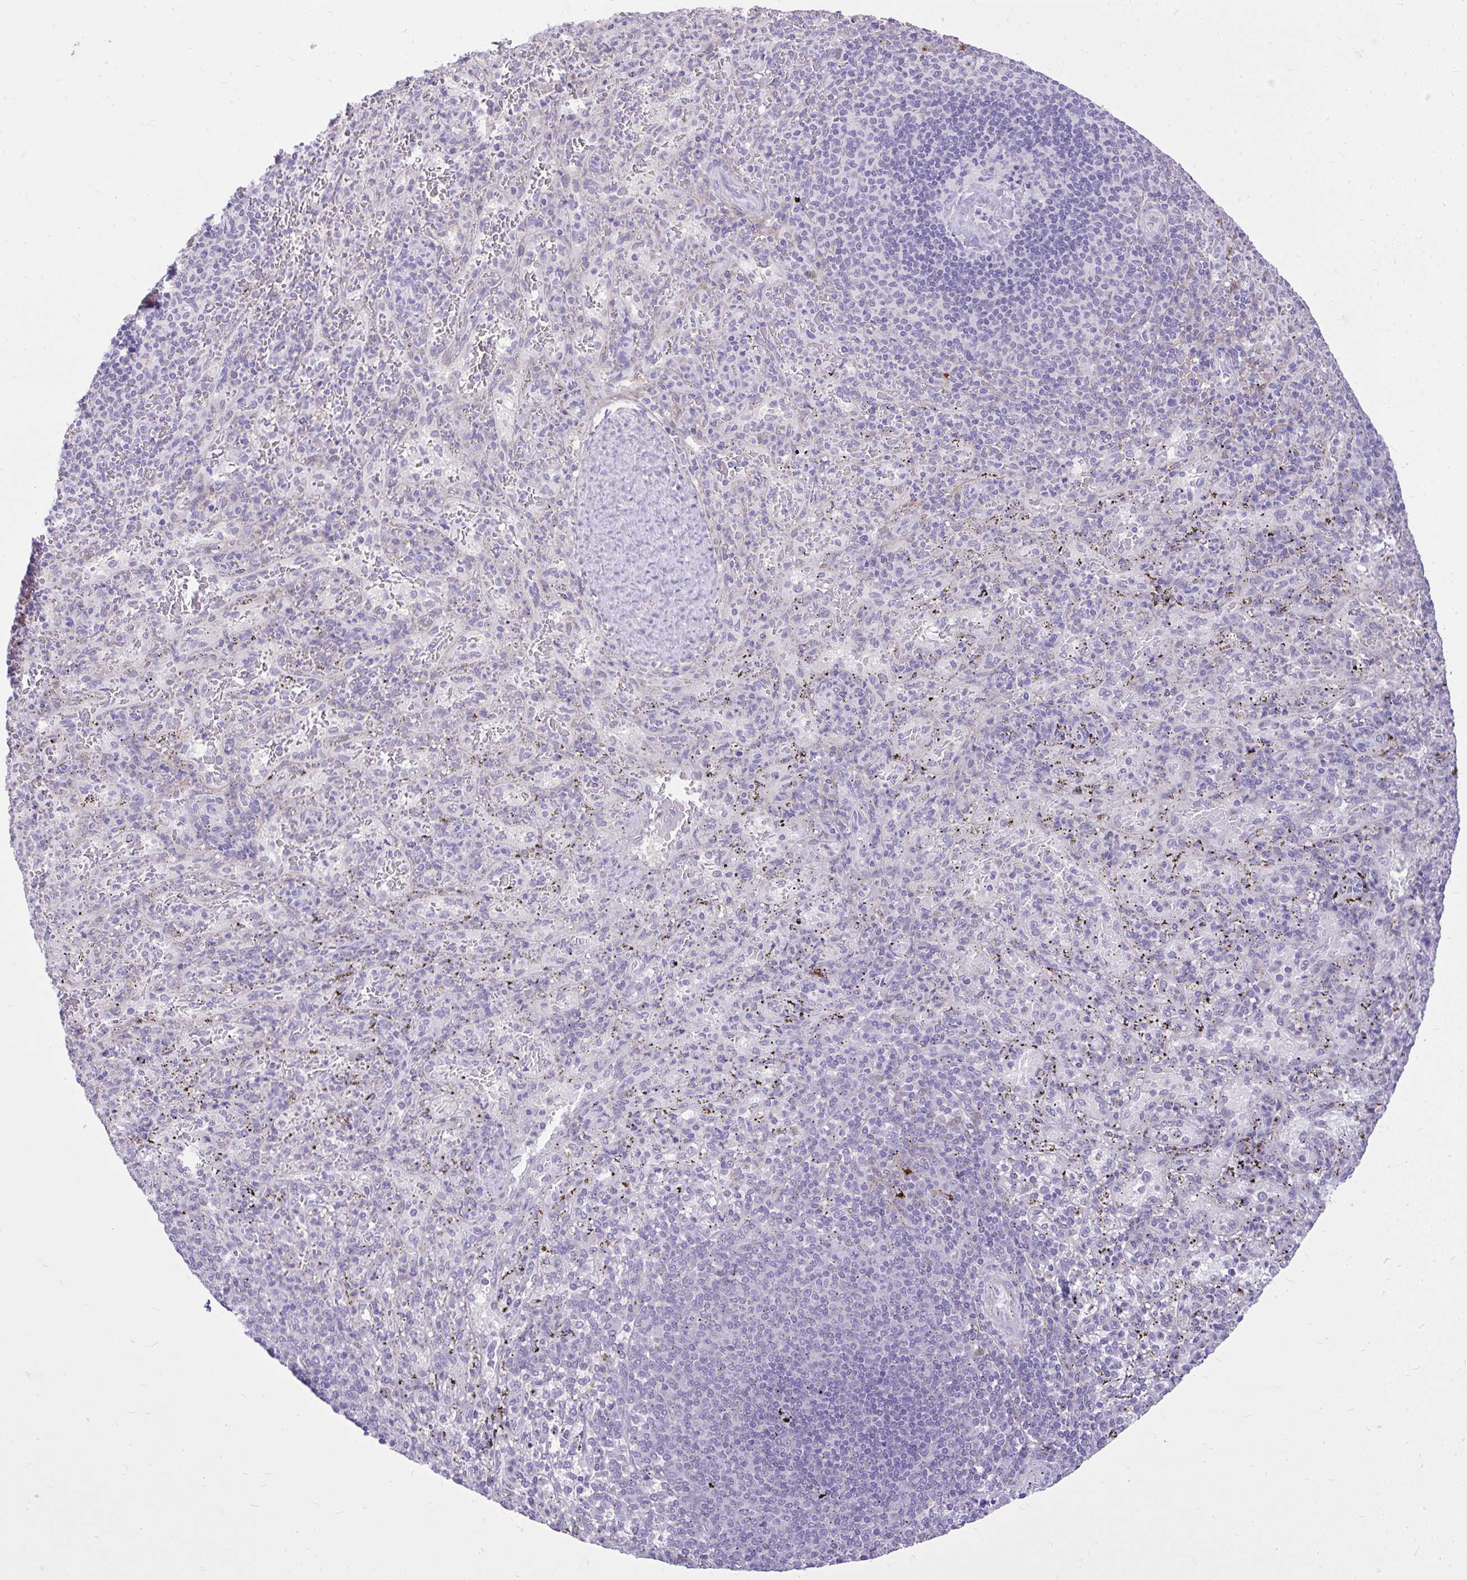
{"staining": {"intensity": "negative", "quantity": "none", "location": "none"}, "tissue": "spleen", "cell_type": "Cells in red pulp", "image_type": "normal", "snomed": [{"axis": "morphology", "description": "Normal tissue, NOS"}, {"axis": "topography", "description": "Spleen"}], "caption": "Cells in red pulp show no significant staining in normal spleen. (Brightfield microscopy of DAB (3,3'-diaminobenzidine) immunohistochemistry (IHC) at high magnification).", "gene": "NNMT", "patient": {"sex": "male", "age": 57}}